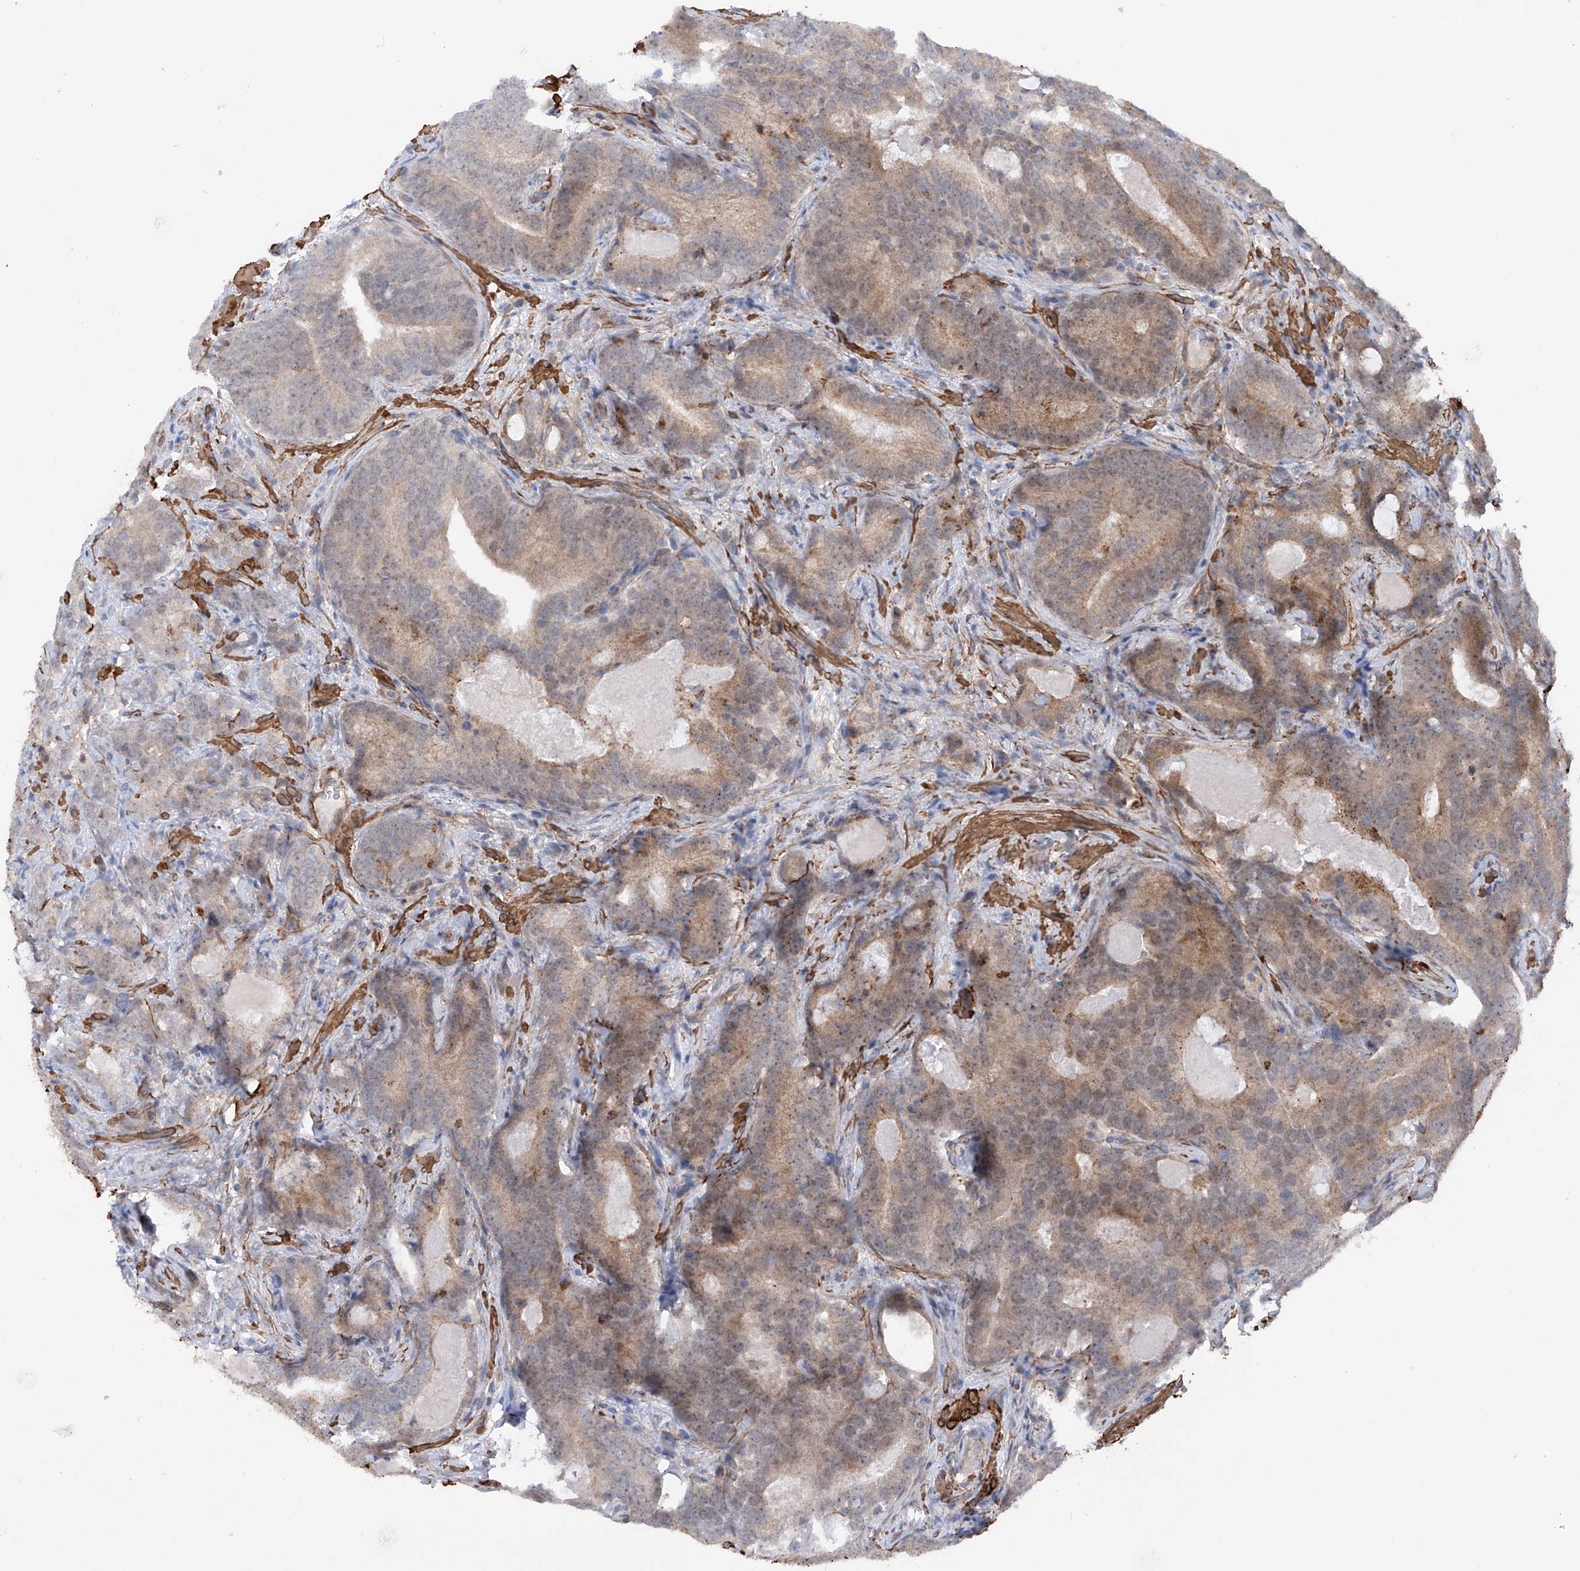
{"staining": {"intensity": "moderate", "quantity": ">75%", "location": "cytoplasmic/membranous"}, "tissue": "prostate cancer", "cell_type": "Tumor cells", "image_type": "cancer", "snomed": [{"axis": "morphology", "description": "Adenocarcinoma, High grade"}, {"axis": "topography", "description": "Prostate"}], "caption": "Brown immunohistochemical staining in prostate cancer (high-grade adenocarcinoma) displays moderate cytoplasmic/membranous staining in approximately >75% of tumor cells.", "gene": "ZNF490", "patient": {"sex": "male", "age": 66}}